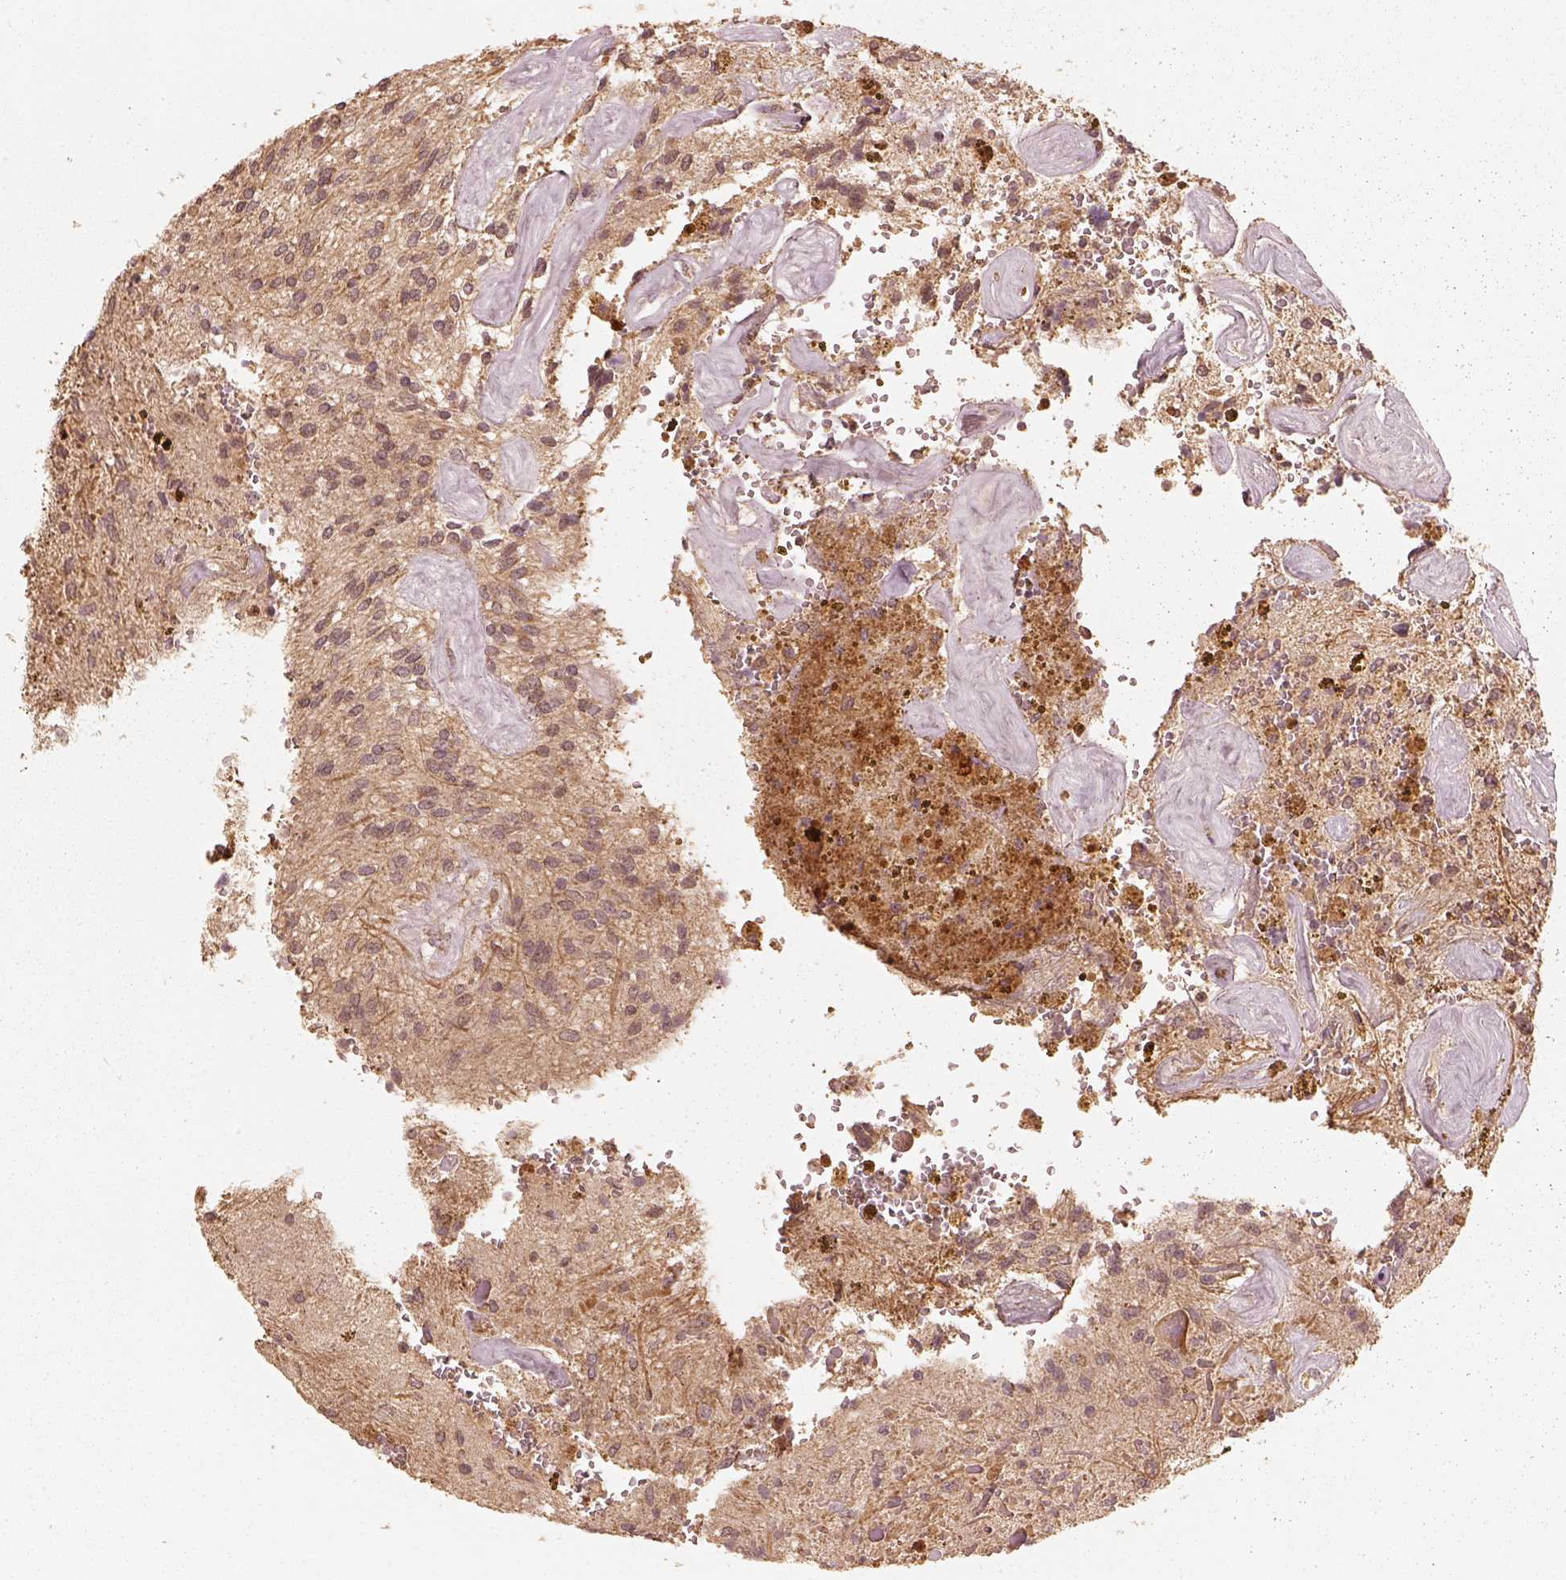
{"staining": {"intensity": "moderate", "quantity": ">75%", "location": "cytoplasmic/membranous"}, "tissue": "glioma", "cell_type": "Tumor cells", "image_type": "cancer", "snomed": [{"axis": "morphology", "description": "Glioma, malignant, Low grade"}, {"axis": "topography", "description": "Cerebellum"}], "caption": "DAB immunohistochemical staining of human glioma shows moderate cytoplasmic/membranous protein staining in approximately >75% of tumor cells.", "gene": "DNAJC25", "patient": {"sex": "female", "age": 14}}